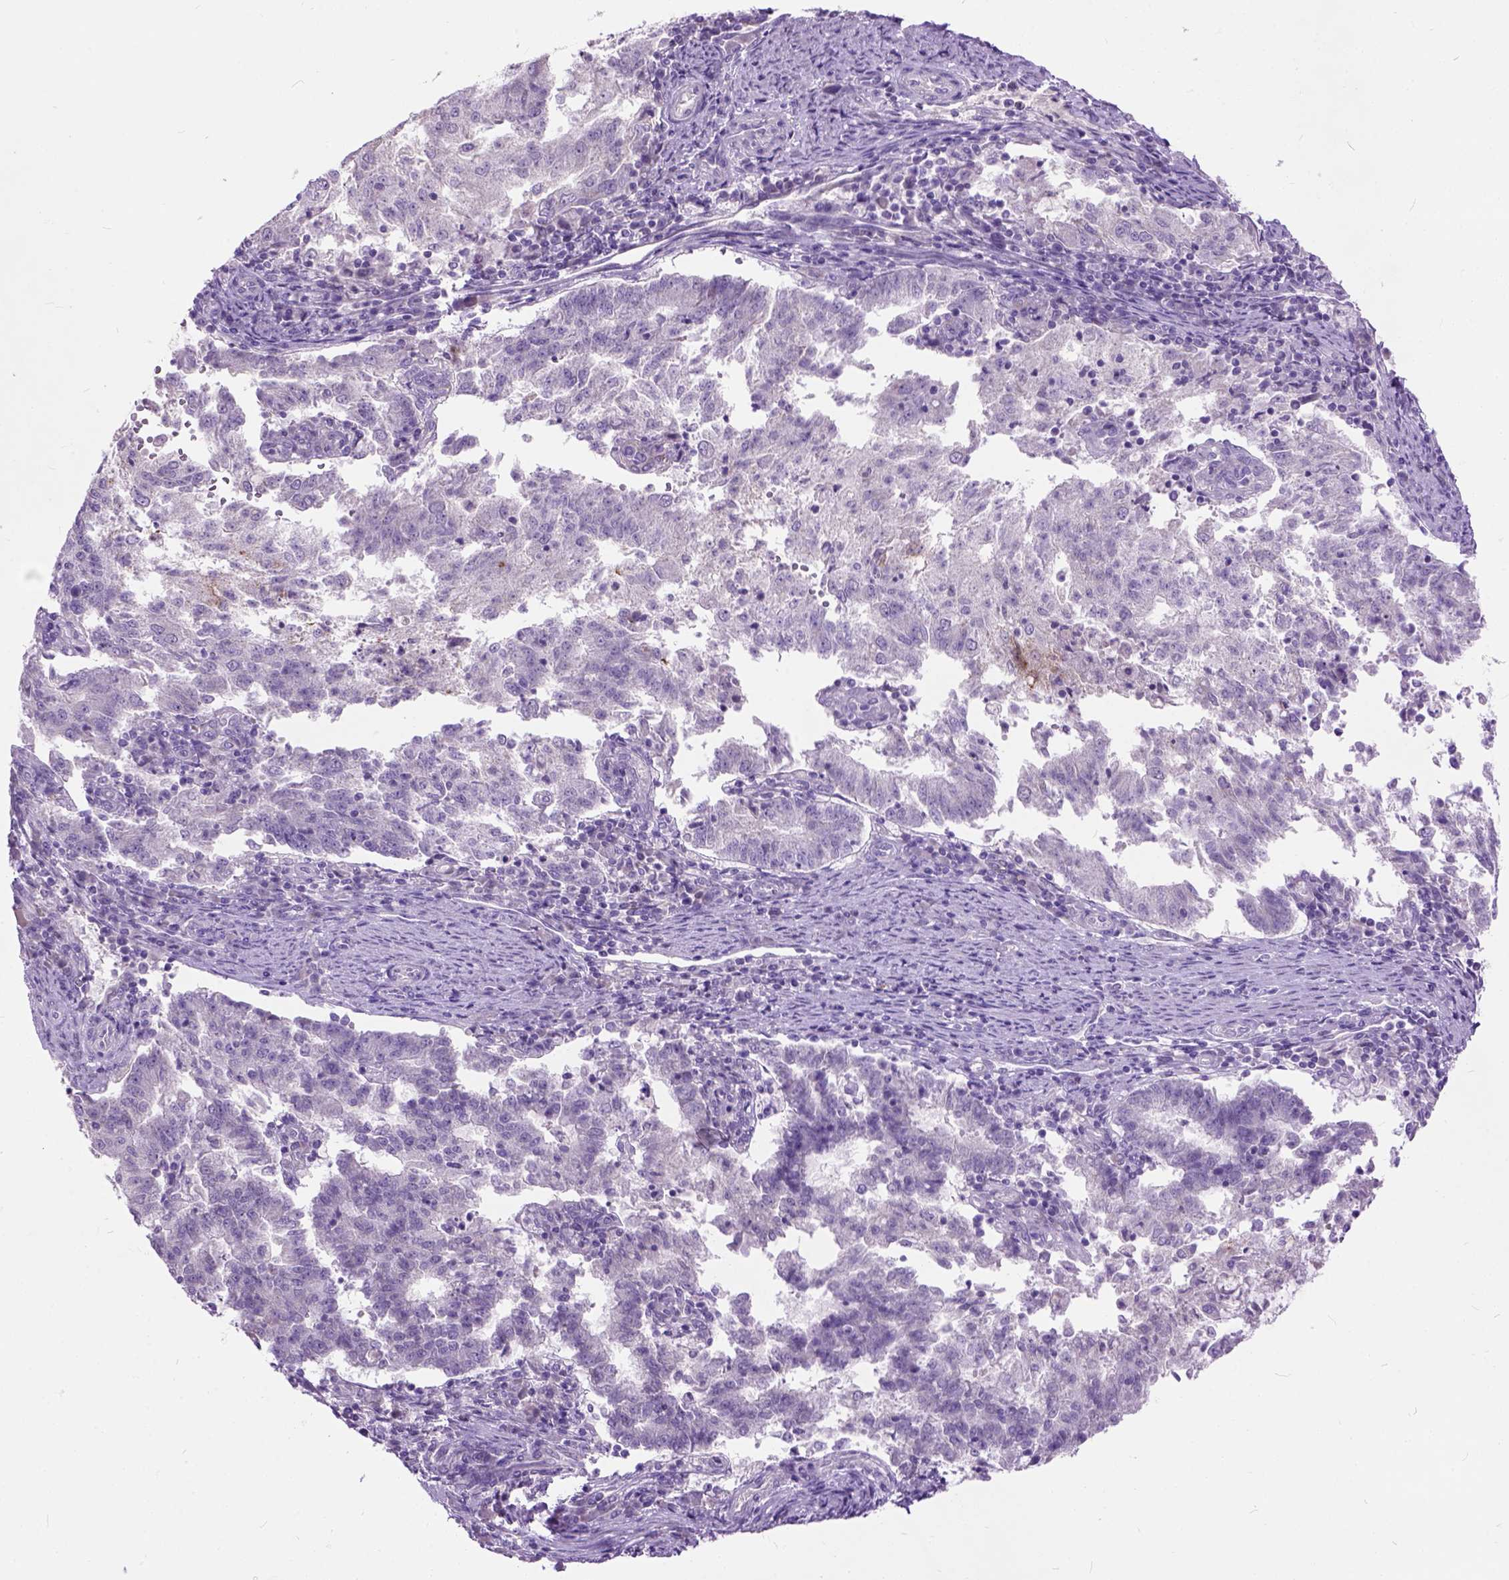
{"staining": {"intensity": "negative", "quantity": "none", "location": "none"}, "tissue": "endometrial cancer", "cell_type": "Tumor cells", "image_type": "cancer", "snomed": [{"axis": "morphology", "description": "Adenocarcinoma, NOS"}, {"axis": "topography", "description": "Endometrium"}], "caption": "Tumor cells are negative for protein expression in human endometrial cancer (adenocarcinoma).", "gene": "MAPT", "patient": {"sex": "female", "age": 82}}